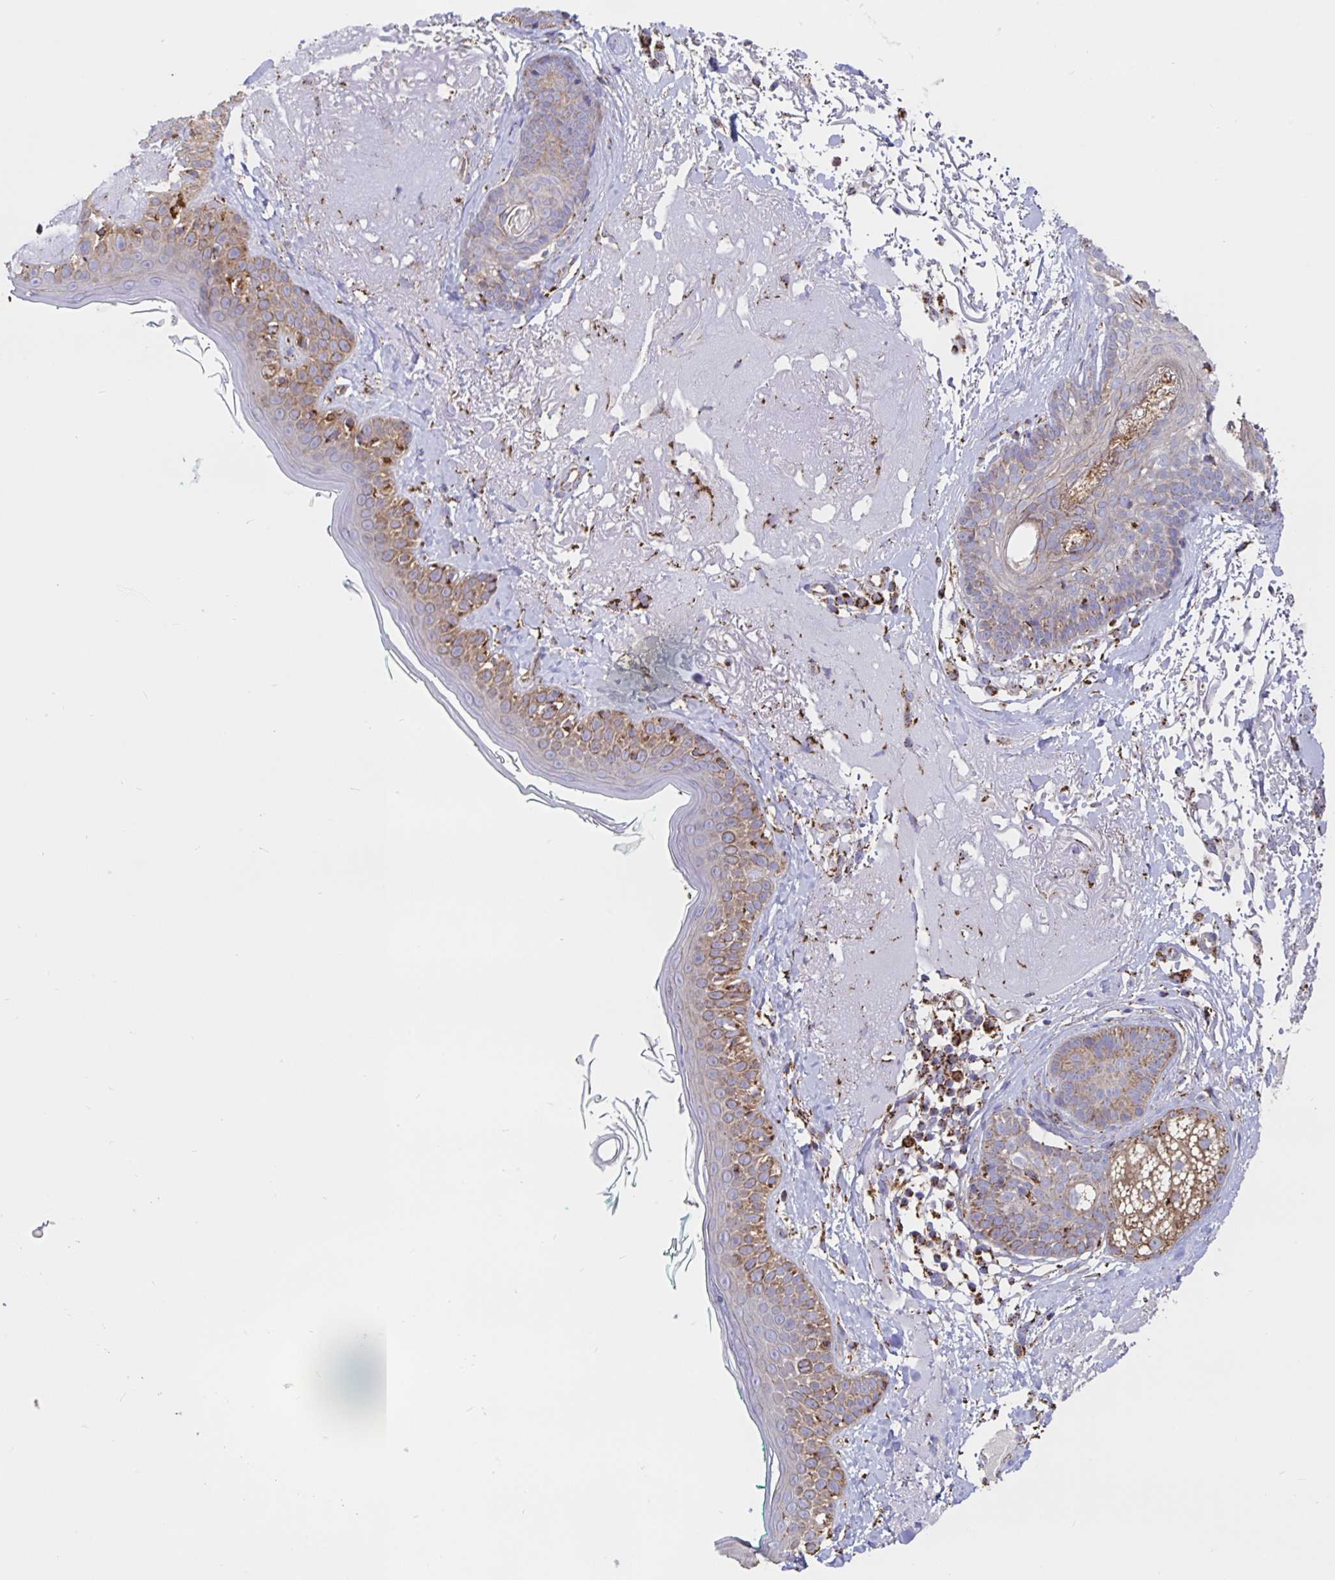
{"staining": {"intensity": "weak", "quantity": "25%-75%", "location": "cytoplasmic/membranous"}, "tissue": "skin", "cell_type": "Fibroblasts", "image_type": "normal", "snomed": [{"axis": "morphology", "description": "Normal tissue, NOS"}, {"axis": "topography", "description": "Skin"}], "caption": "Fibroblasts exhibit low levels of weak cytoplasmic/membranous staining in approximately 25%-75% of cells in normal skin.", "gene": "PRDX3", "patient": {"sex": "male", "age": 73}}